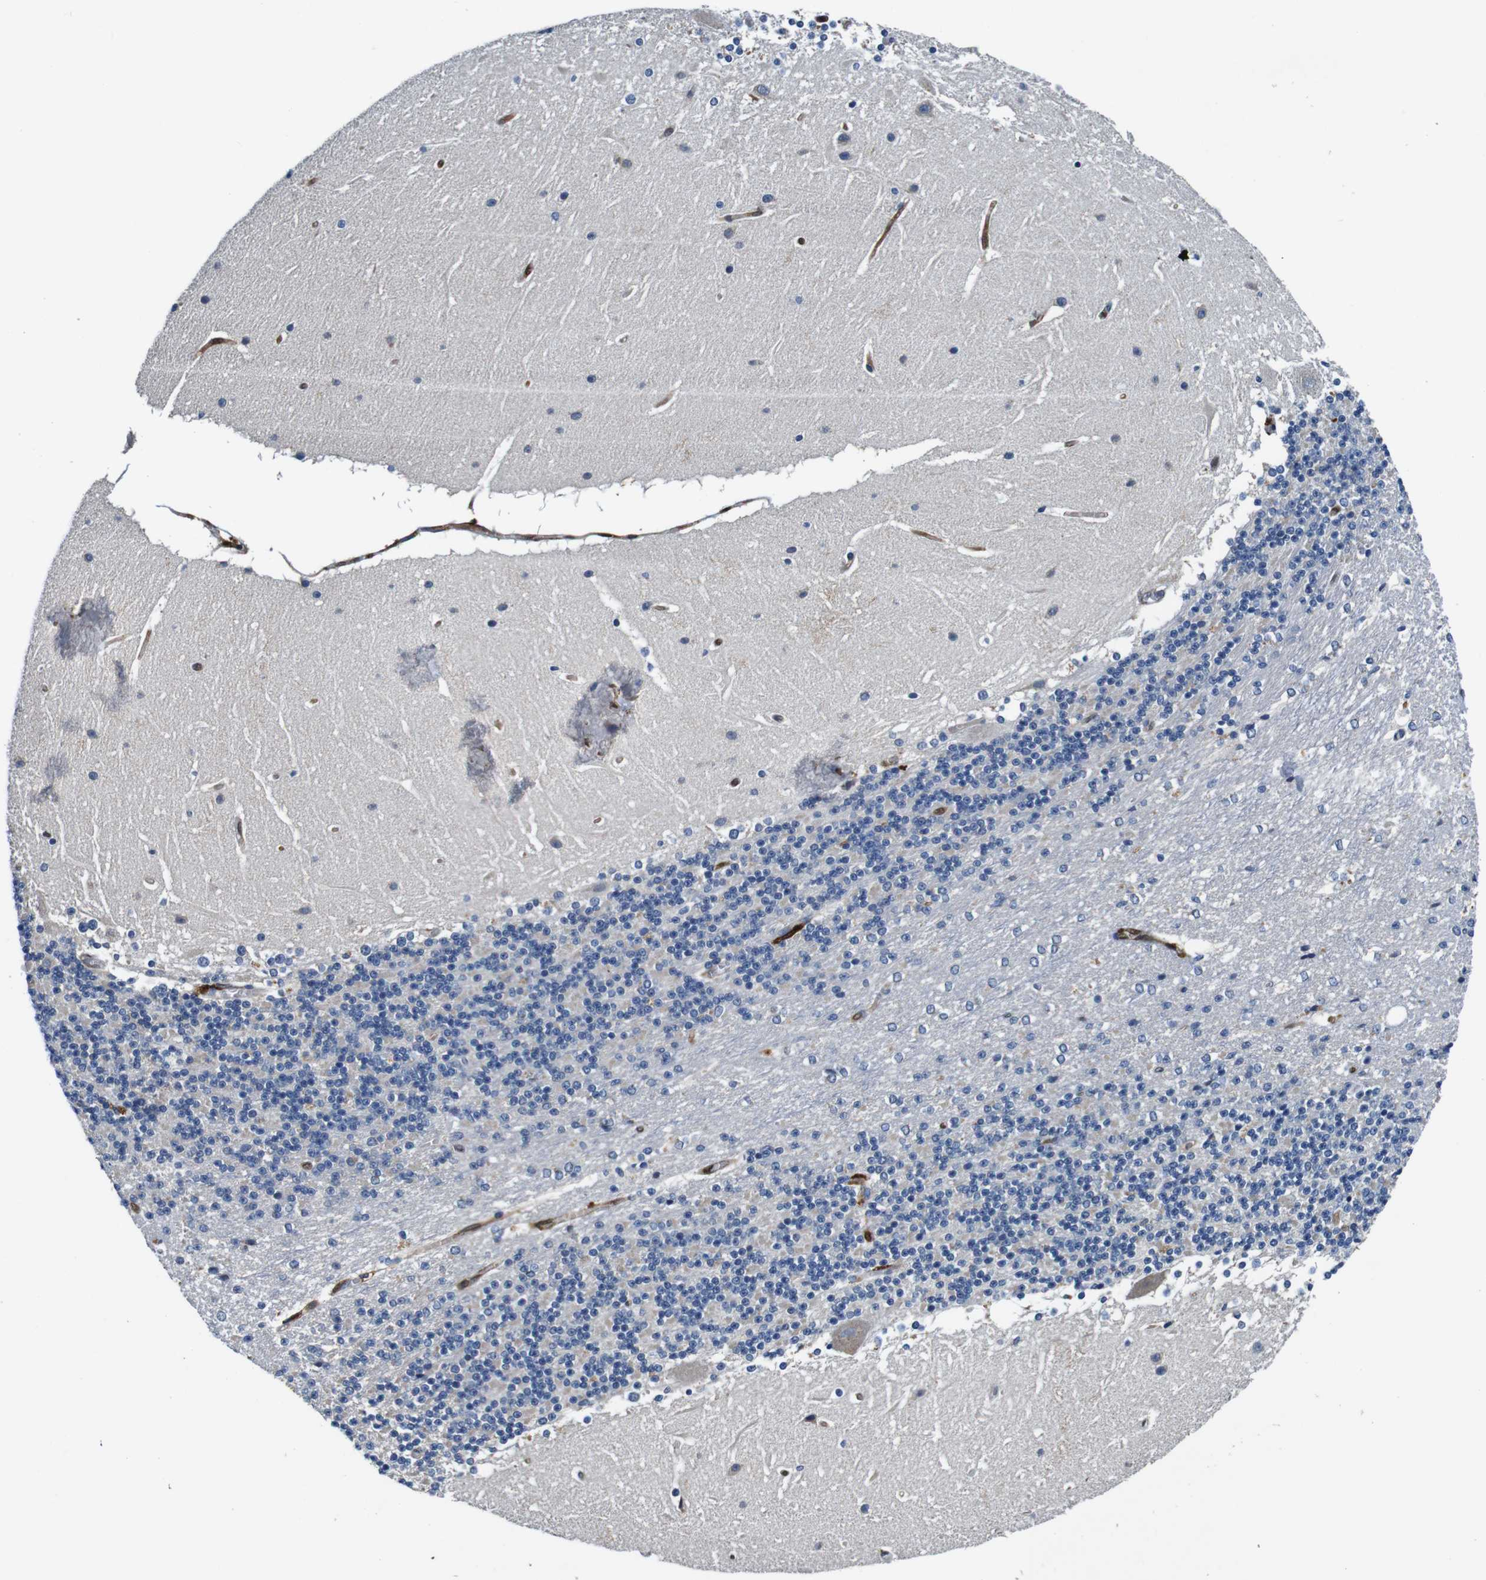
{"staining": {"intensity": "negative", "quantity": "none", "location": "none"}, "tissue": "cerebellum", "cell_type": "Cells in granular layer", "image_type": "normal", "snomed": [{"axis": "morphology", "description": "Normal tissue, NOS"}, {"axis": "topography", "description": "Cerebellum"}], "caption": "A histopathology image of human cerebellum is negative for staining in cells in granular layer. (DAB (3,3'-diaminobenzidine) immunohistochemistry with hematoxylin counter stain).", "gene": "ANXA1", "patient": {"sex": "female", "age": 19}}